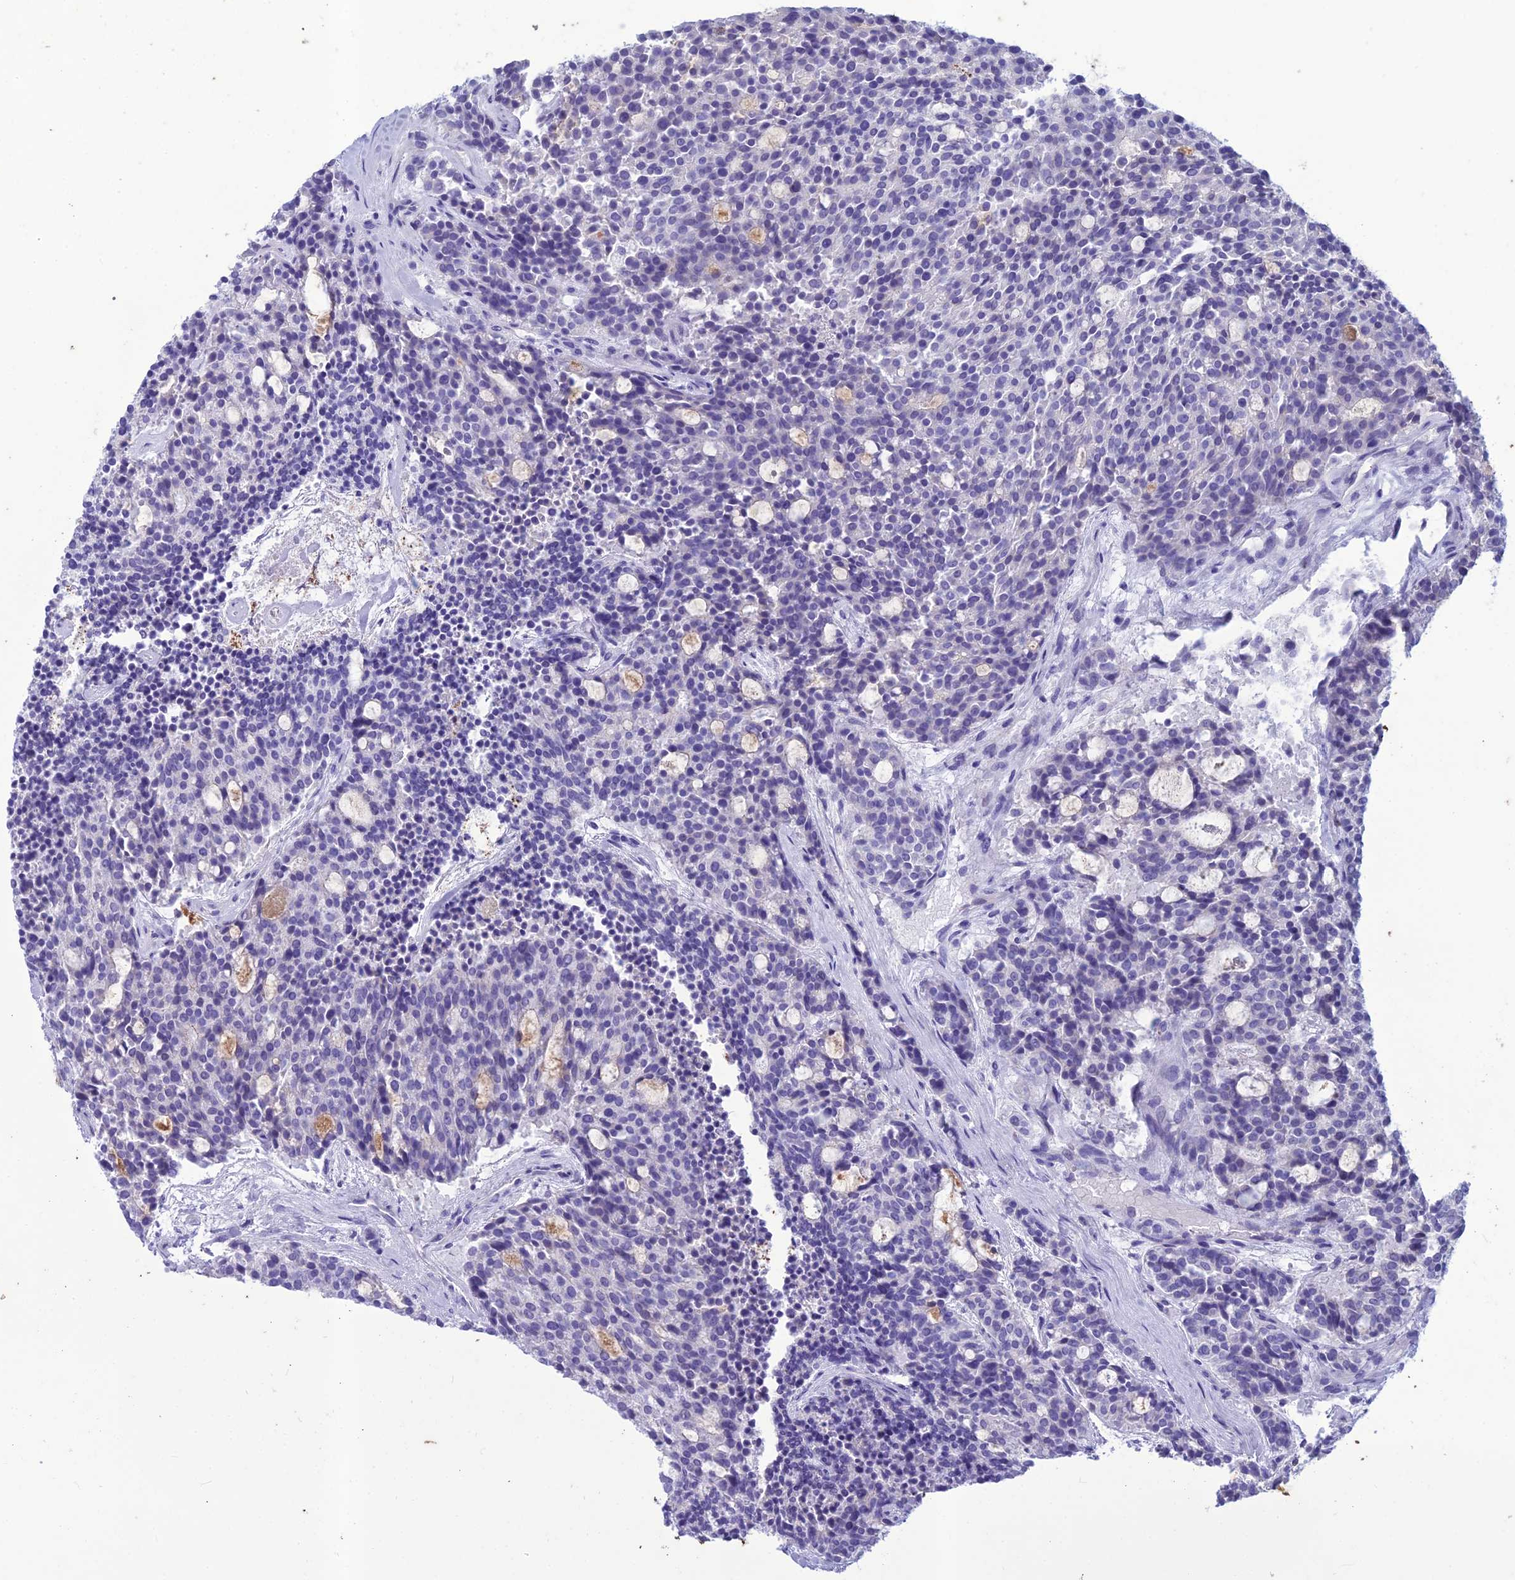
{"staining": {"intensity": "negative", "quantity": "none", "location": "none"}, "tissue": "carcinoid", "cell_type": "Tumor cells", "image_type": "cancer", "snomed": [{"axis": "morphology", "description": "Carcinoid, malignant, NOS"}, {"axis": "topography", "description": "Pancreas"}], "caption": "The photomicrograph exhibits no staining of tumor cells in carcinoid (malignant).", "gene": "IFT172", "patient": {"sex": "female", "age": 54}}